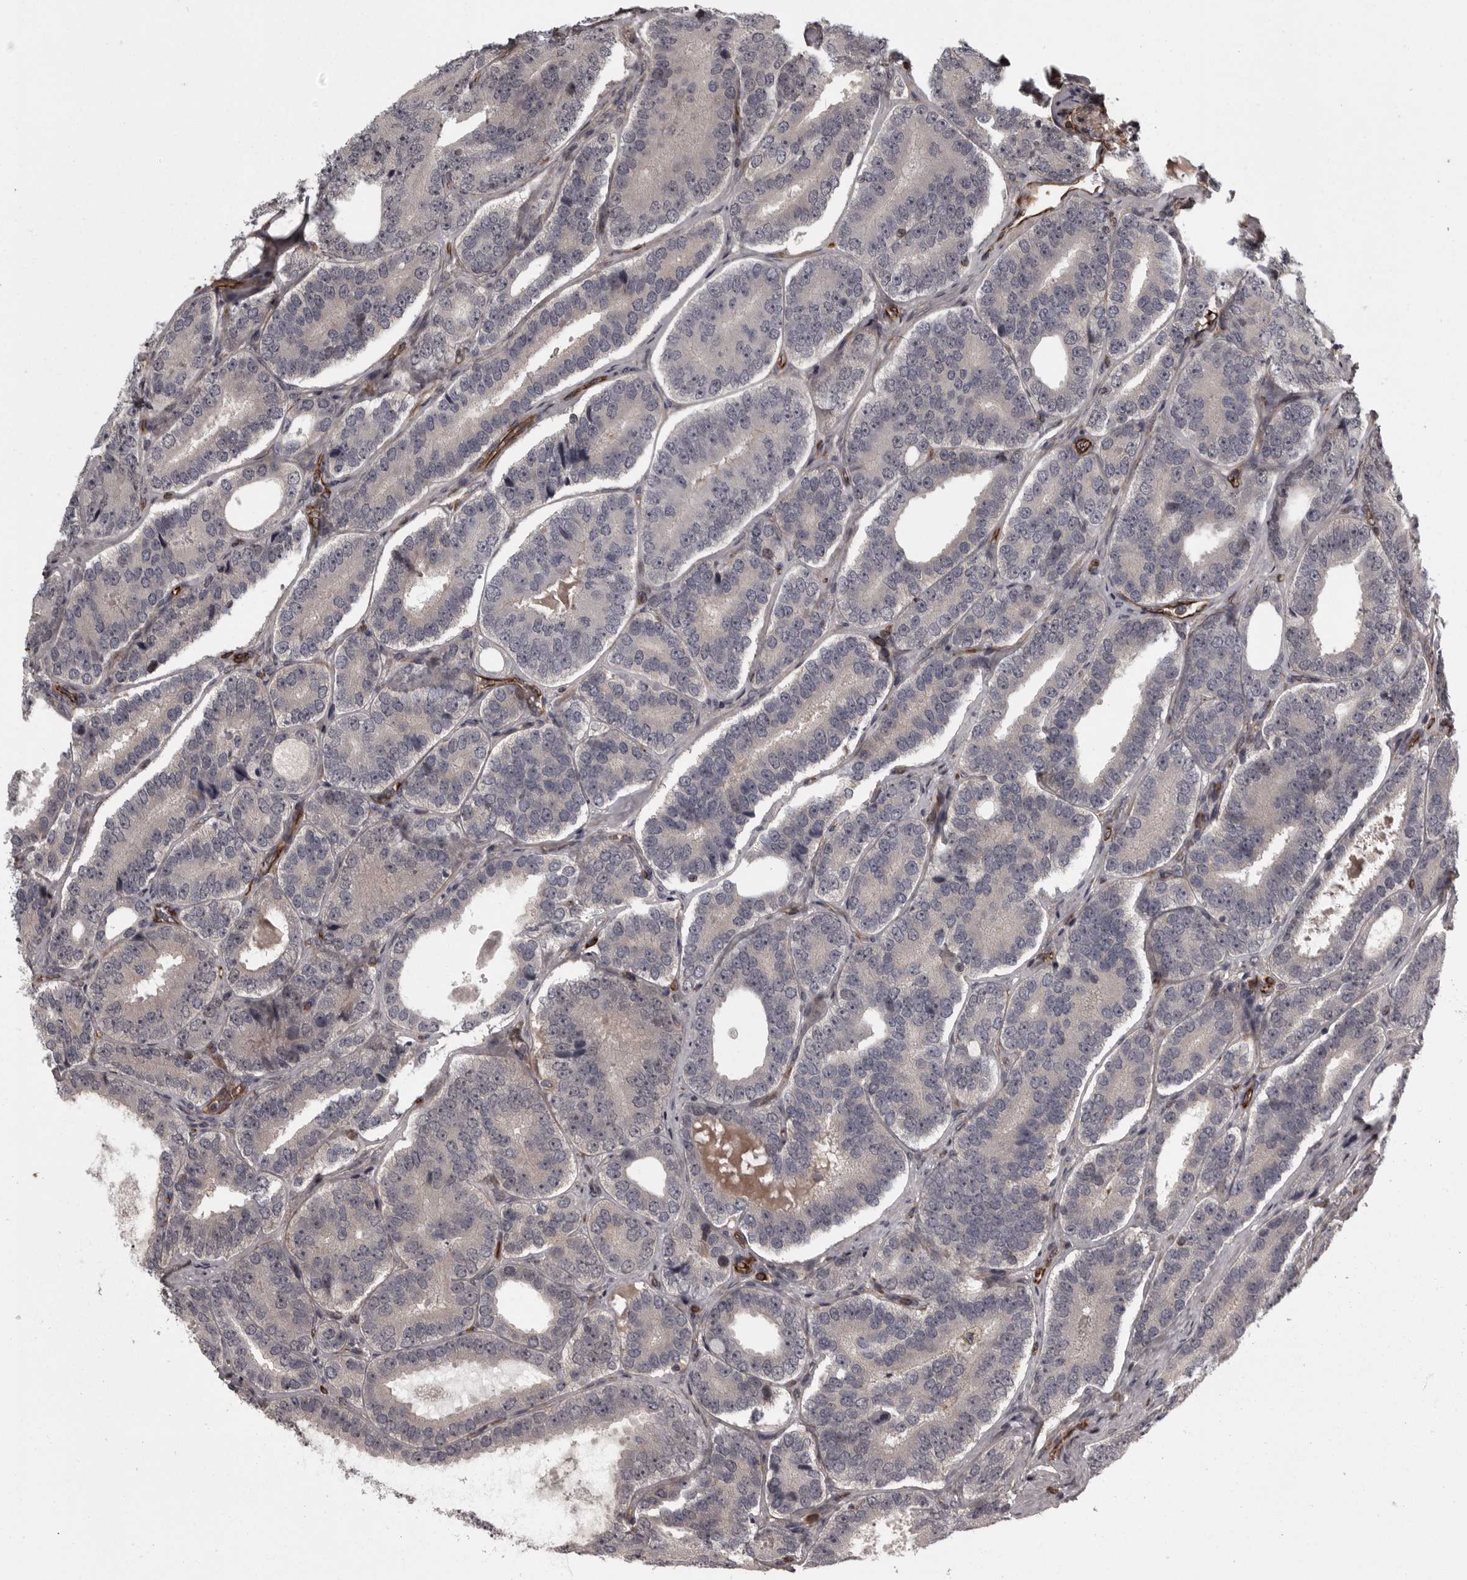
{"staining": {"intensity": "negative", "quantity": "none", "location": "none"}, "tissue": "prostate cancer", "cell_type": "Tumor cells", "image_type": "cancer", "snomed": [{"axis": "morphology", "description": "Adenocarcinoma, High grade"}, {"axis": "topography", "description": "Prostate"}], "caption": "A high-resolution photomicrograph shows immunohistochemistry (IHC) staining of prostate high-grade adenocarcinoma, which displays no significant positivity in tumor cells.", "gene": "FAAP100", "patient": {"sex": "male", "age": 56}}